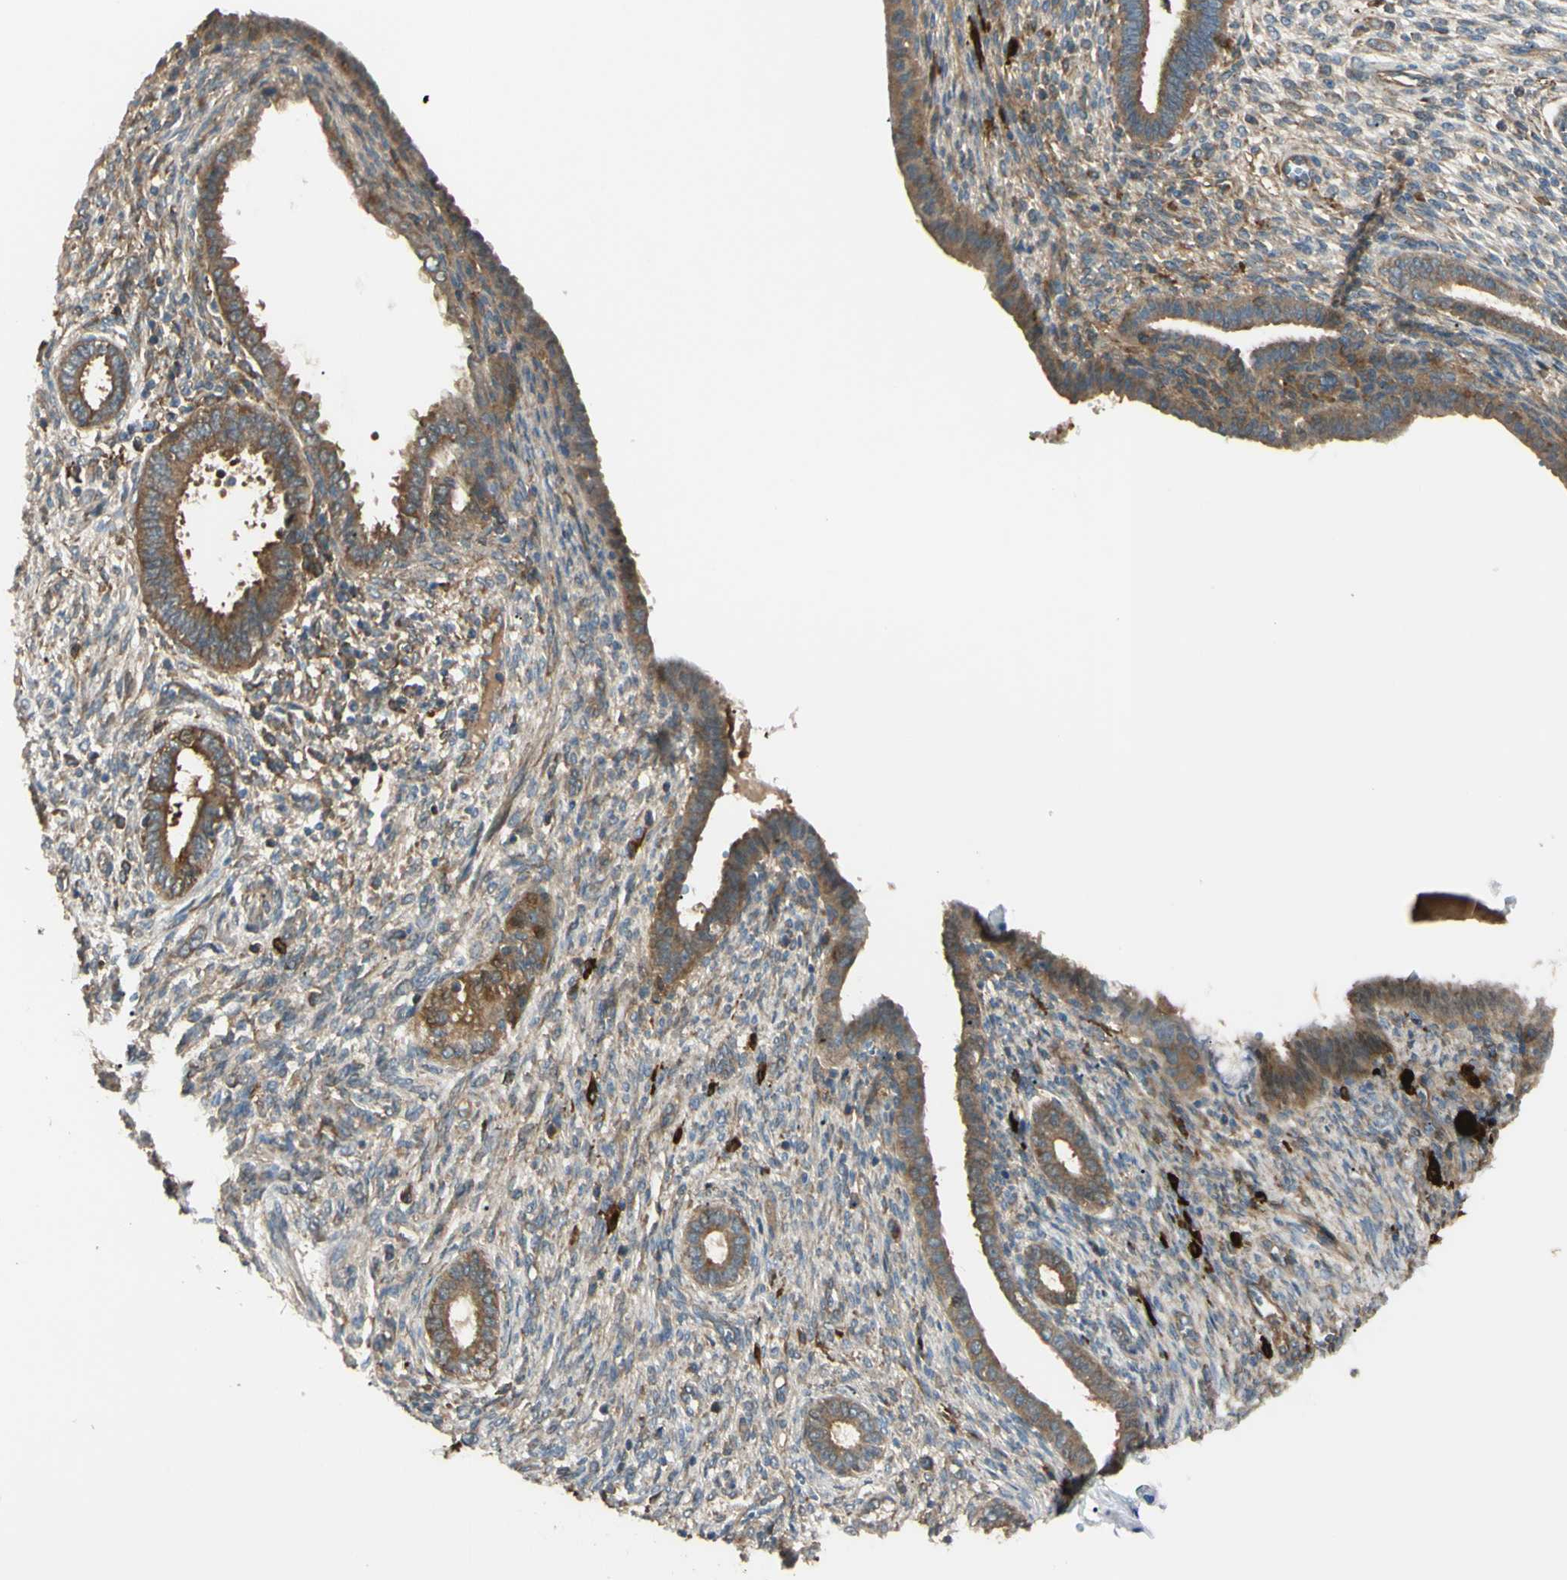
{"staining": {"intensity": "moderate", "quantity": ">75%", "location": "cytoplasmic/membranous"}, "tissue": "endometrium", "cell_type": "Cells in endometrial stroma", "image_type": "normal", "snomed": [{"axis": "morphology", "description": "Normal tissue, NOS"}, {"axis": "topography", "description": "Endometrium"}], "caption": "IHC micrograph of benign human endometrium stained for a protein (brown), which demonstrates medium levels of moderate cytoplasmic/membranous staining in about >75% of cells in endometrial stroma.", "gene": "PTPN12", "patient": {"sex": "female", "age": 72}}